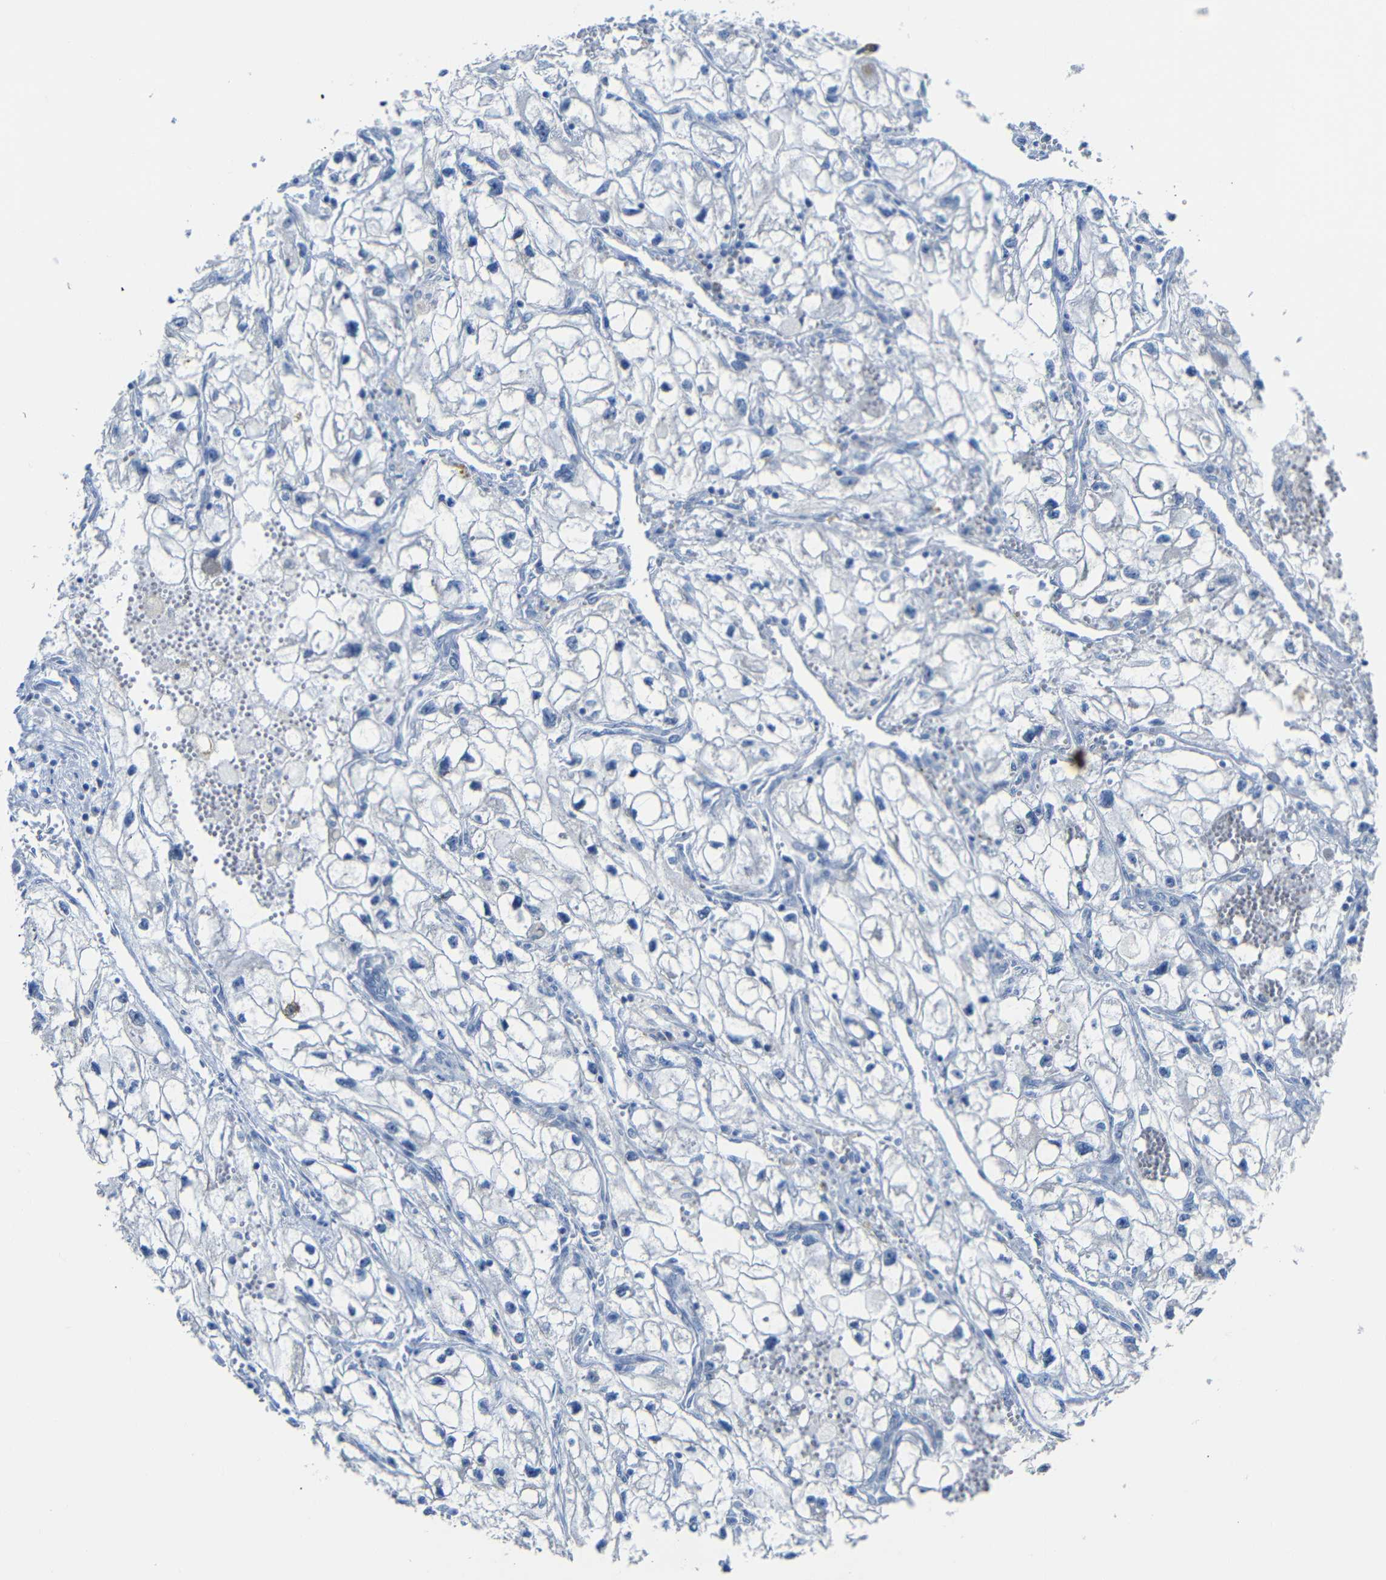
{"staining": {"intensity": "negative", "quantity": "none", "location": "none"}, "tissue": "renal cancer", "cell_type": "Tumor cells", "image_type": "cancer", "snomed": [{"axis": "morphology", "description": "Adenocarcinoma, NOS"}, {"axis": "topography", "description": "Kidney"}], "caption": "Photomicrograph shows no significant protein staining in tumor cells of adenocarcinoma (renal). Brightfield microscopy of IHC stained with DAB (brown) and hematoxylin (blue), captured at high magnification.", "gene": "C15orf48", "patient": {"sex": "female", "age": 70}}